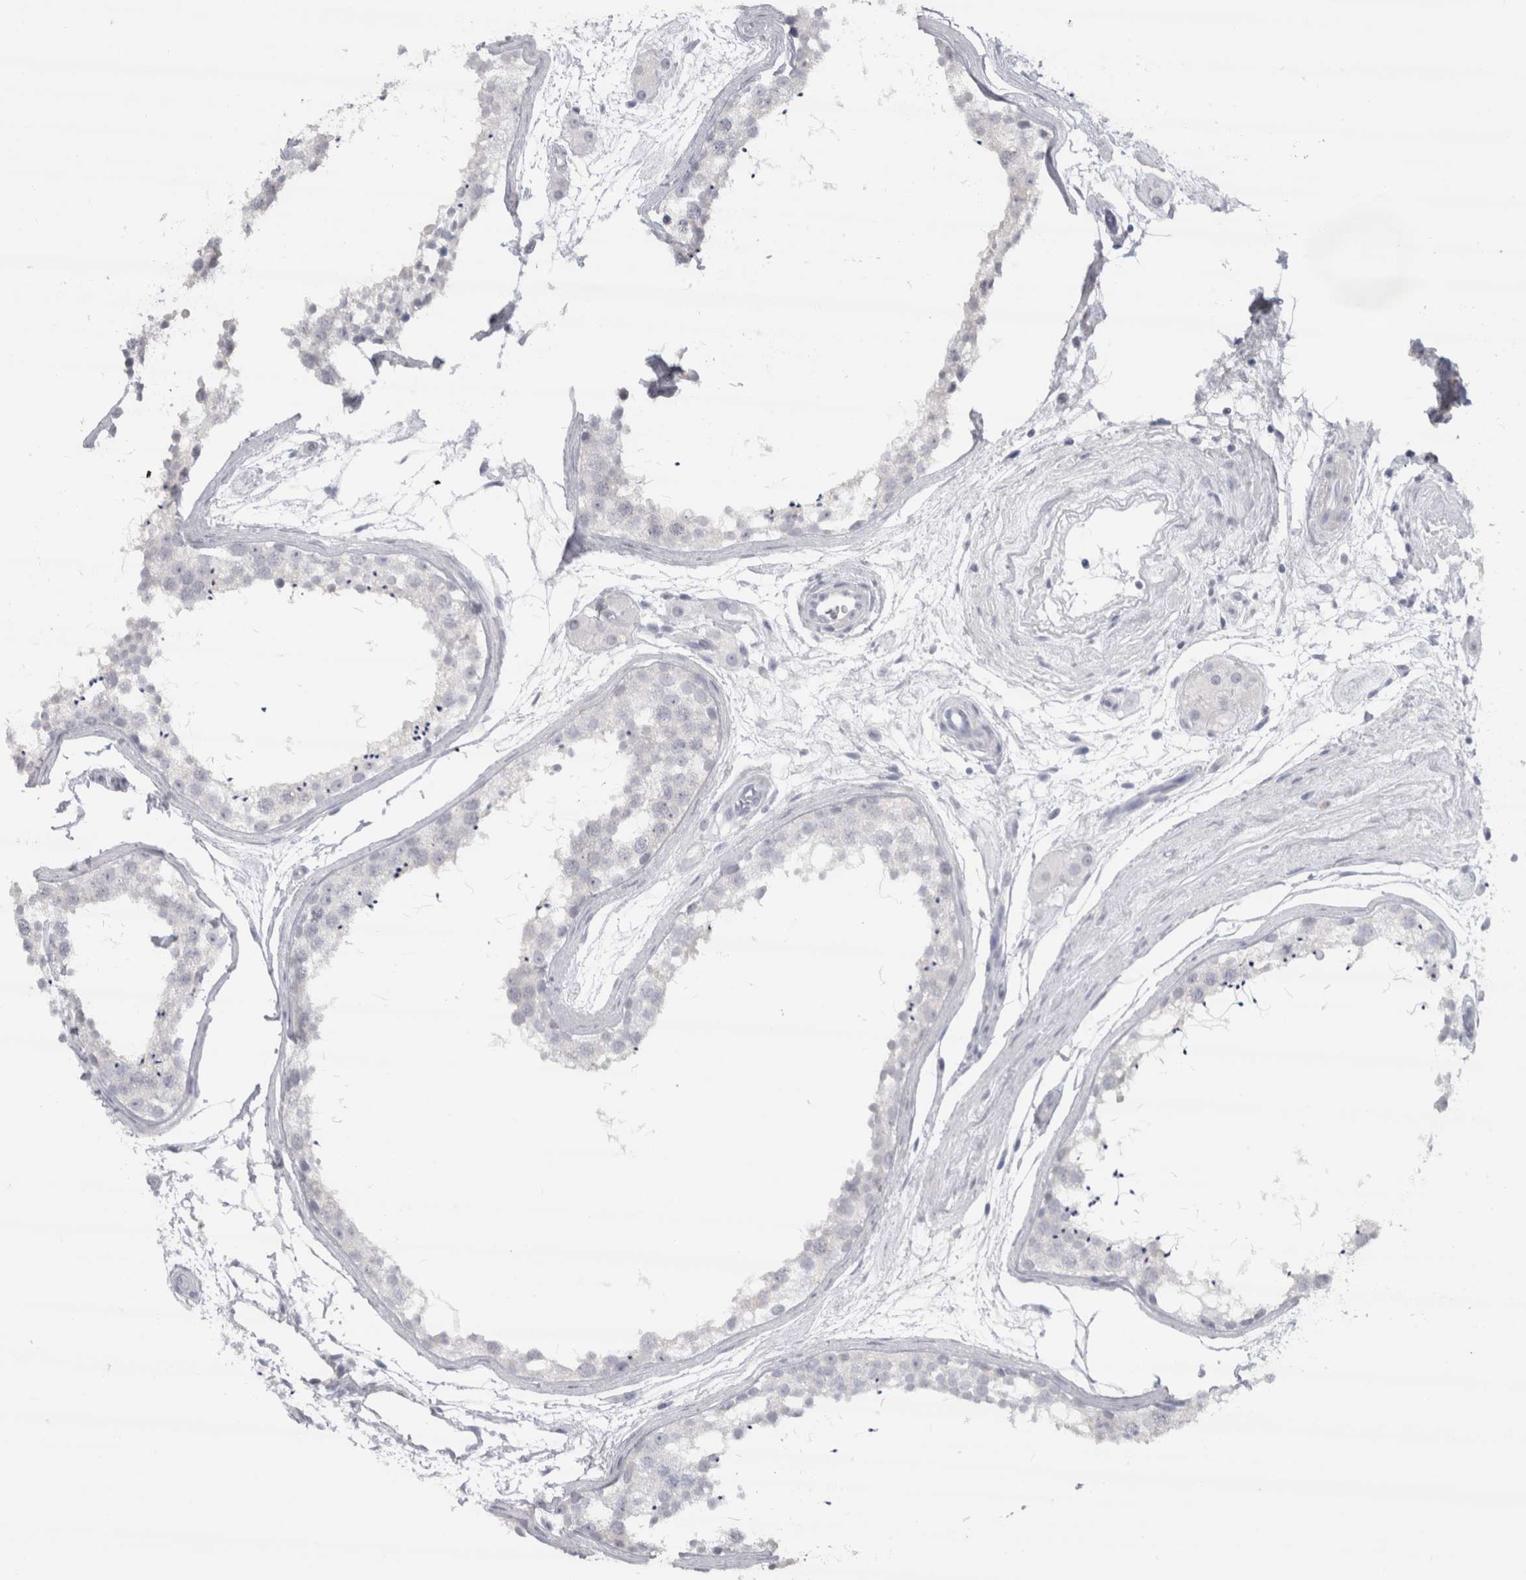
{"staining": {"intensity": "negative", "quantity": "none", "location": "none"}, "tissue": "testis", "cell_type": "Cells in seminiferous ducts", "image_type": "normal", "snomed": [{"axis": "morphology", "description": "Normal tissue, NOS"}, {"axis": "topography", "description": "Testis"}], "caption": "High magnification brightfield microscopy of unremarkable testis stained with DAB (3,3'-diaminobenzidine) (brown) and counterstained with hematoxylin (blue): cells in seminiferous ducts show no significant staining.", "gene": "CDH17", "patient": {"sex": "male", "age": 56}}